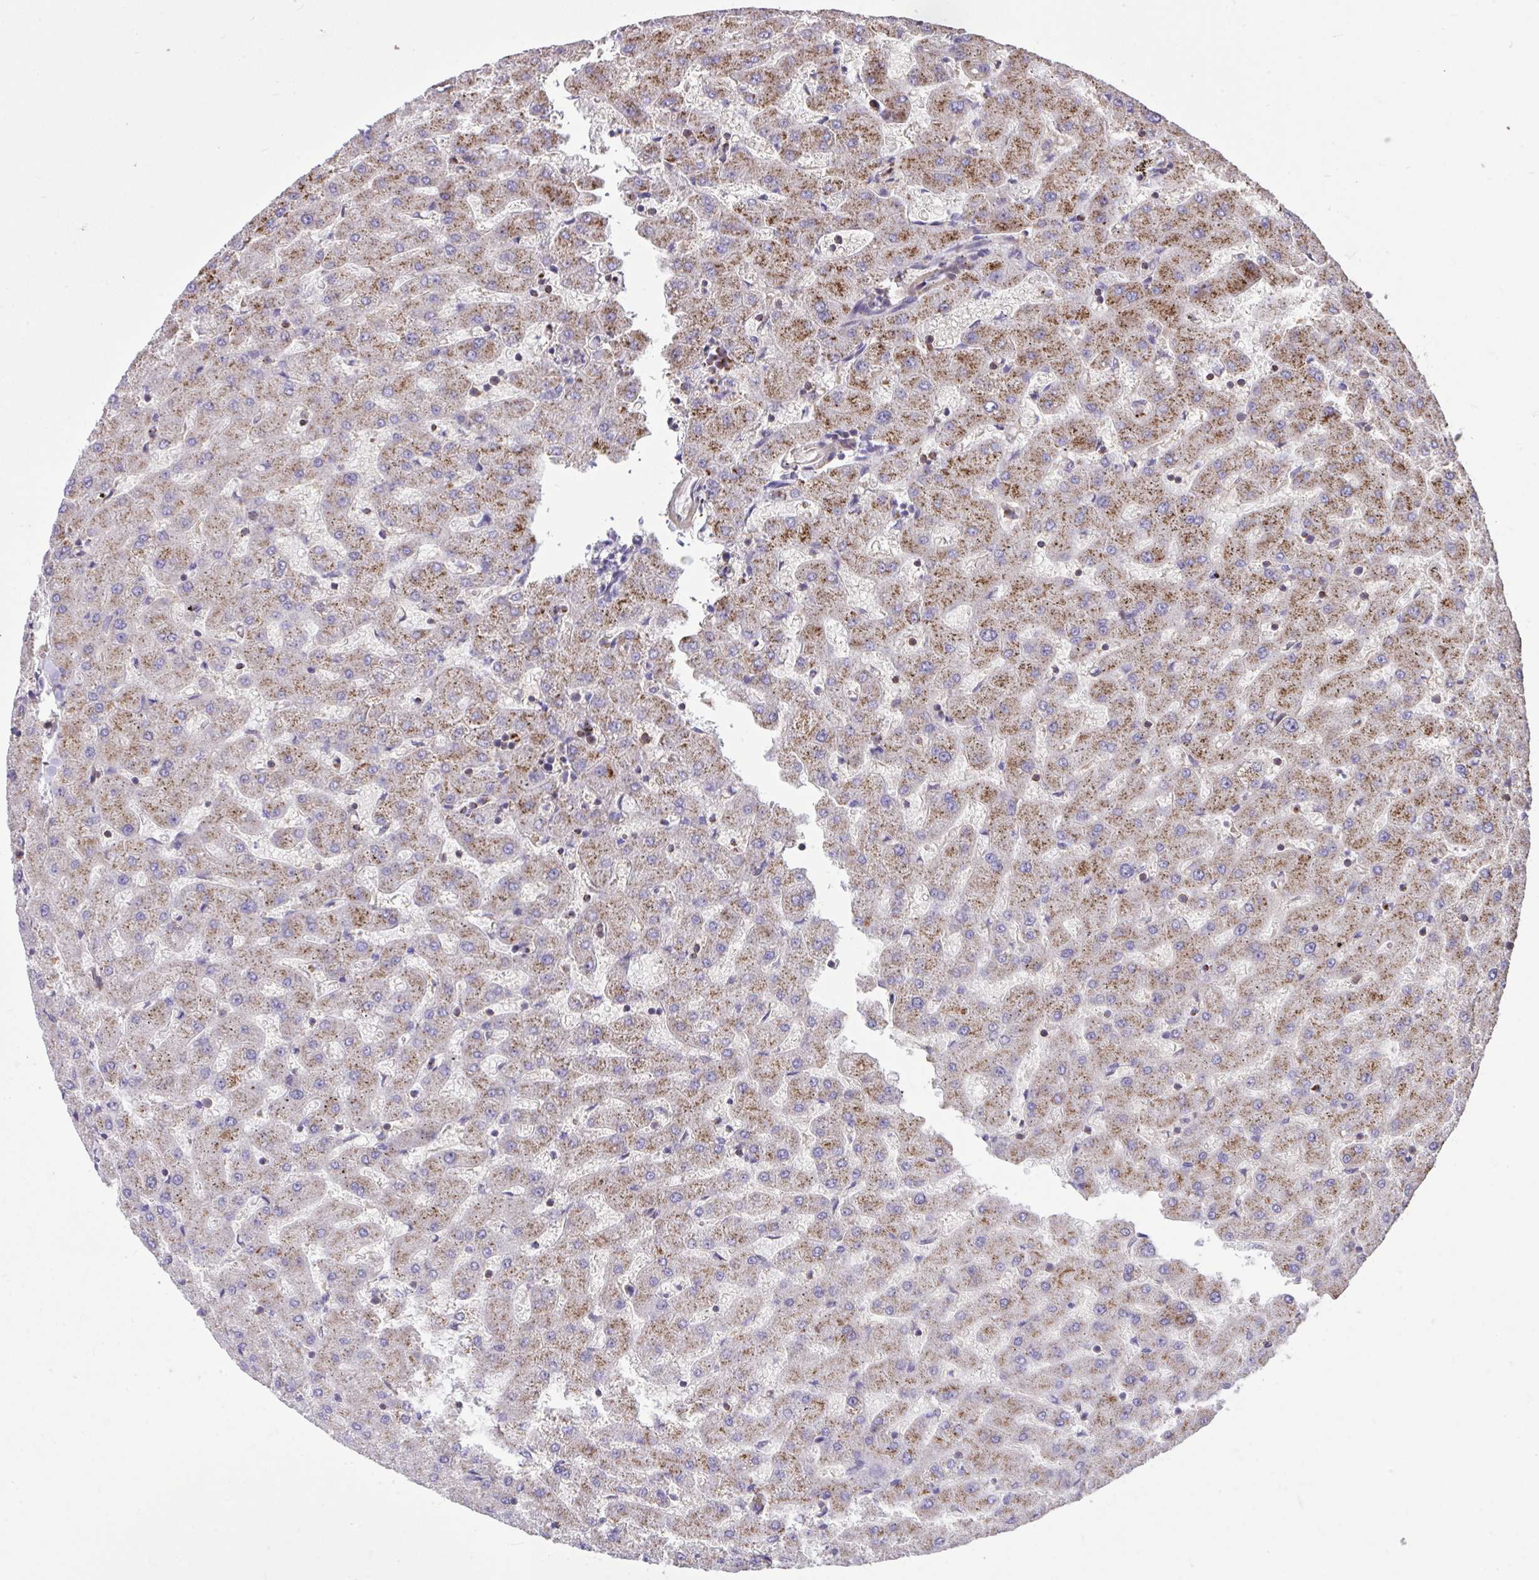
{"staining": {"intensity": "negative", "quantity": "none", "location": "none"}, "tissue": "liver", "cell_type": "Cholangiocytes", "image_type": "normal", "snomed": [{"axis": "morphology", "description": "Normal tissue, NOS"}, {"axis": "topography", "description": "Liver"}], "caption": "An IHC histopathology image of benign liver is shown. There is no staining in cholangiocytes of liver.", "gene": "IGFL2", "patient": {"sex": "female", "age": 63}}